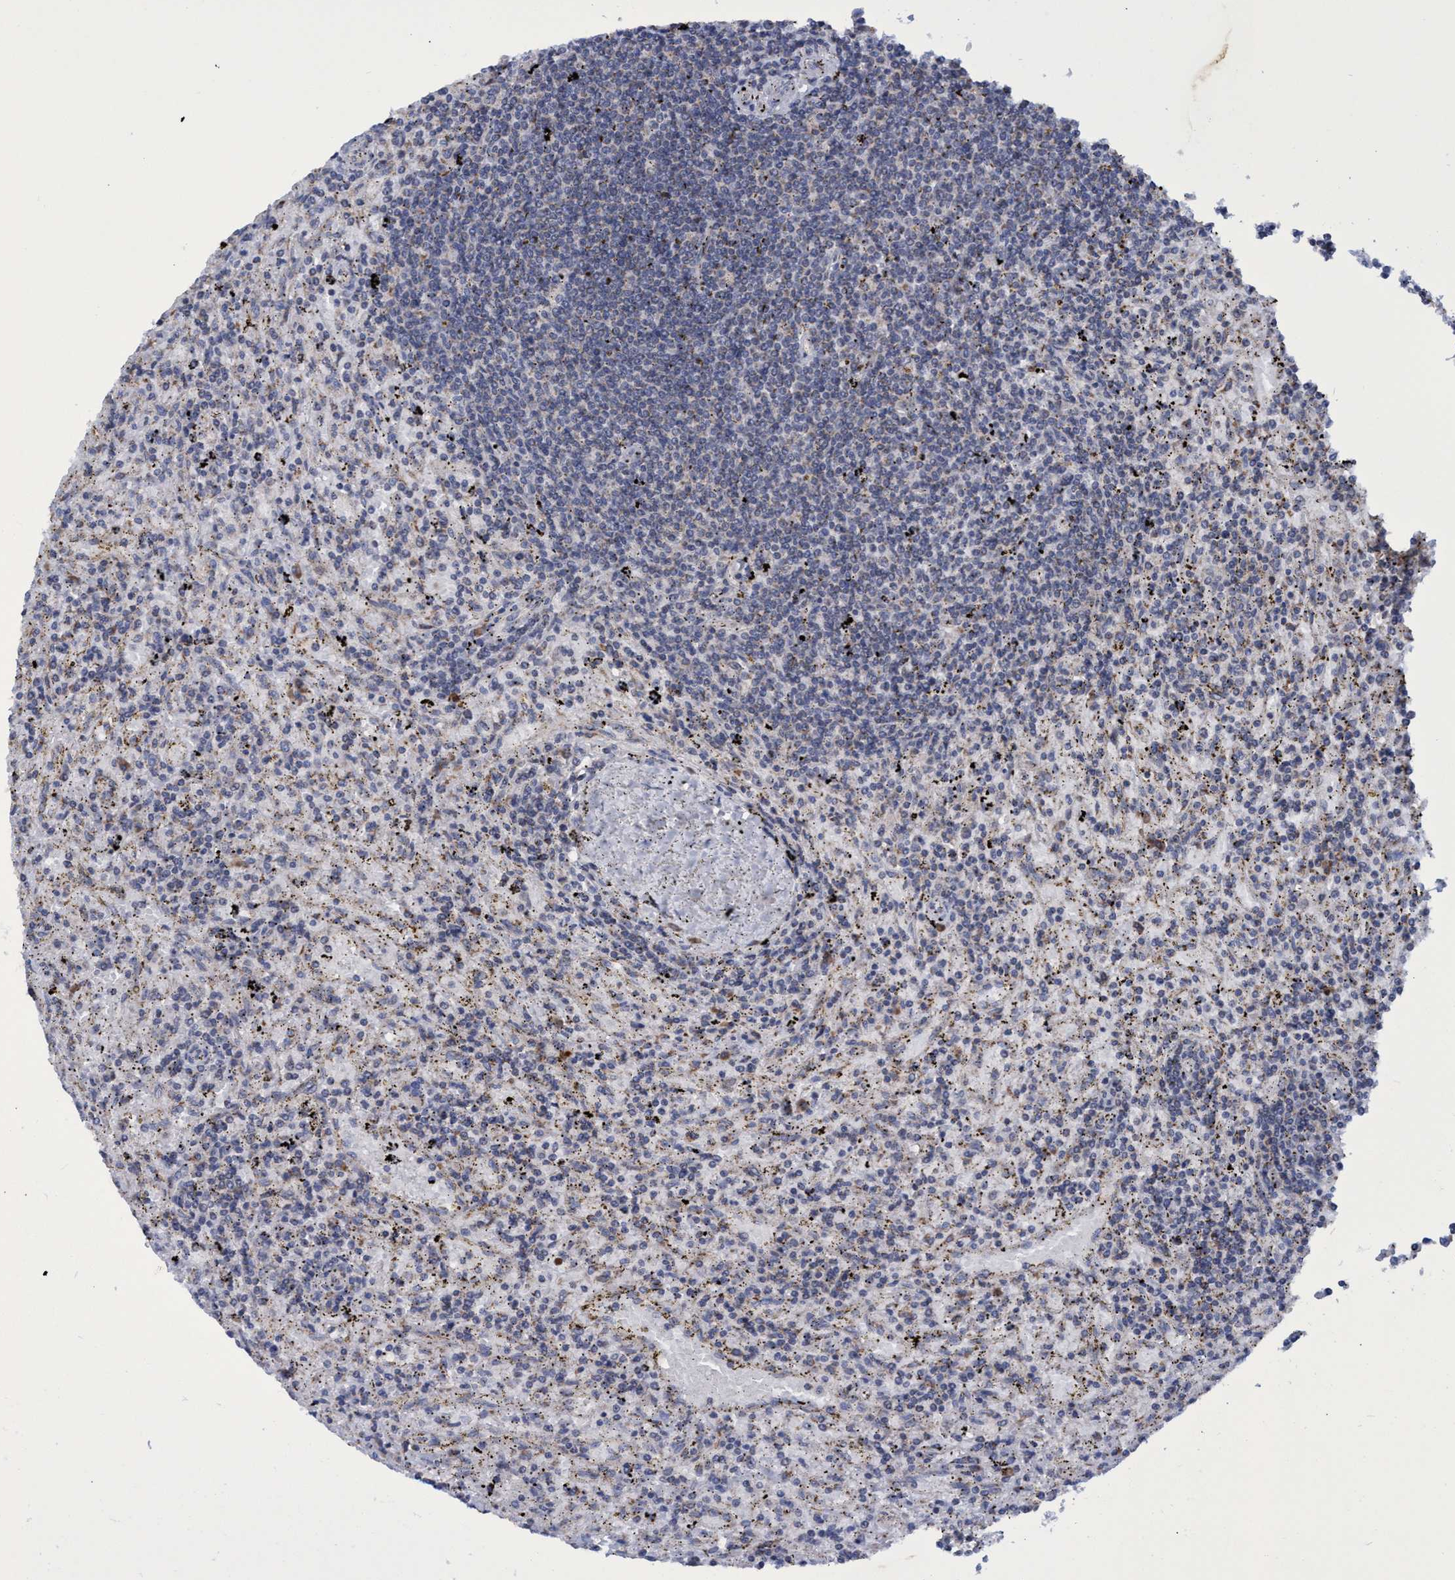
{"staining": {"intensity": "negative", "quantity": "none", "location": "none"}, "tissue": "lymphoma", "cell_type": "Tumor cells", "image_type": "cancer", "snomed": [{"axis": "morphology", "description": "Malignant lymphoma, non-Hodgkin's type, Low grade"}, {"axis": "topography", "description": "Spleen"}], "caption": "Micrograph shows no protein positivity in tumor cells of malignant lymphoma, non-Hodgkin's type (low-grade) tissue. The staining is performed using DAB (3,3'-diaminobenzidine) brown chromogen with nuclei counter-stained in using hematoxylin.", "gene": "NAT16", "patient": {"sex": "male", "age": 76}}